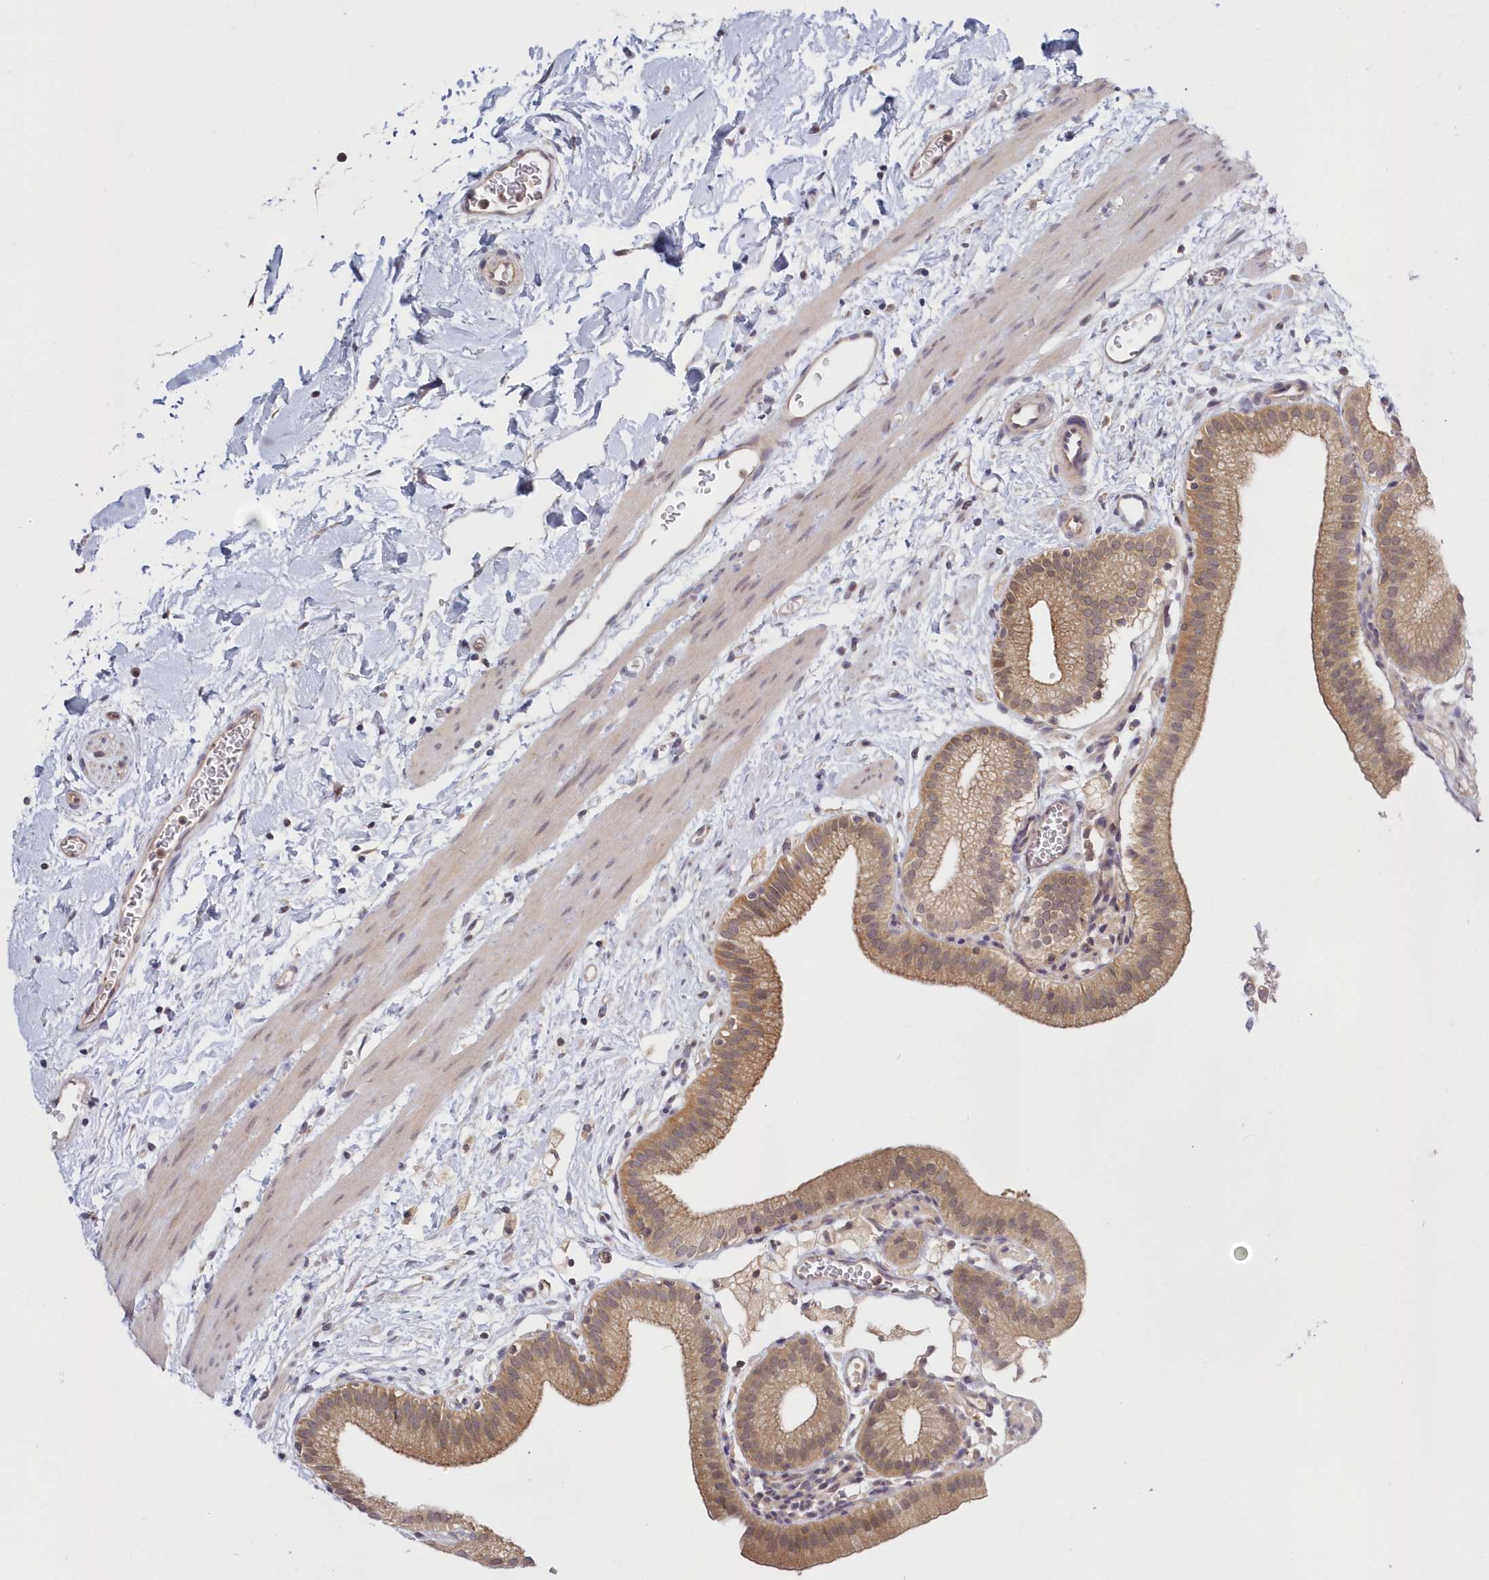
{"staining": {"intensity": "moderate", "quantity": ">75%", "location": "cytoplasmic/membranous"}, "tissue": "gallbladder", "cell_type": "Glandular cells", "image_type": "normal", "snomed": [{"axis": "morphology", "description": "Normal tissue, NOS"}, {"axis": "topography", "description": "Gallbladder"}], "caption": "Protein expression analysis of normal human gallbladder reveals moderate cytoplasmic/membranous expression in about >75% of glandular cells. (DAB = brown stain, brightfield microscopy at high magnification).", "gene": "KATNA1", "patient": {"sex": "male", "age": 55}}